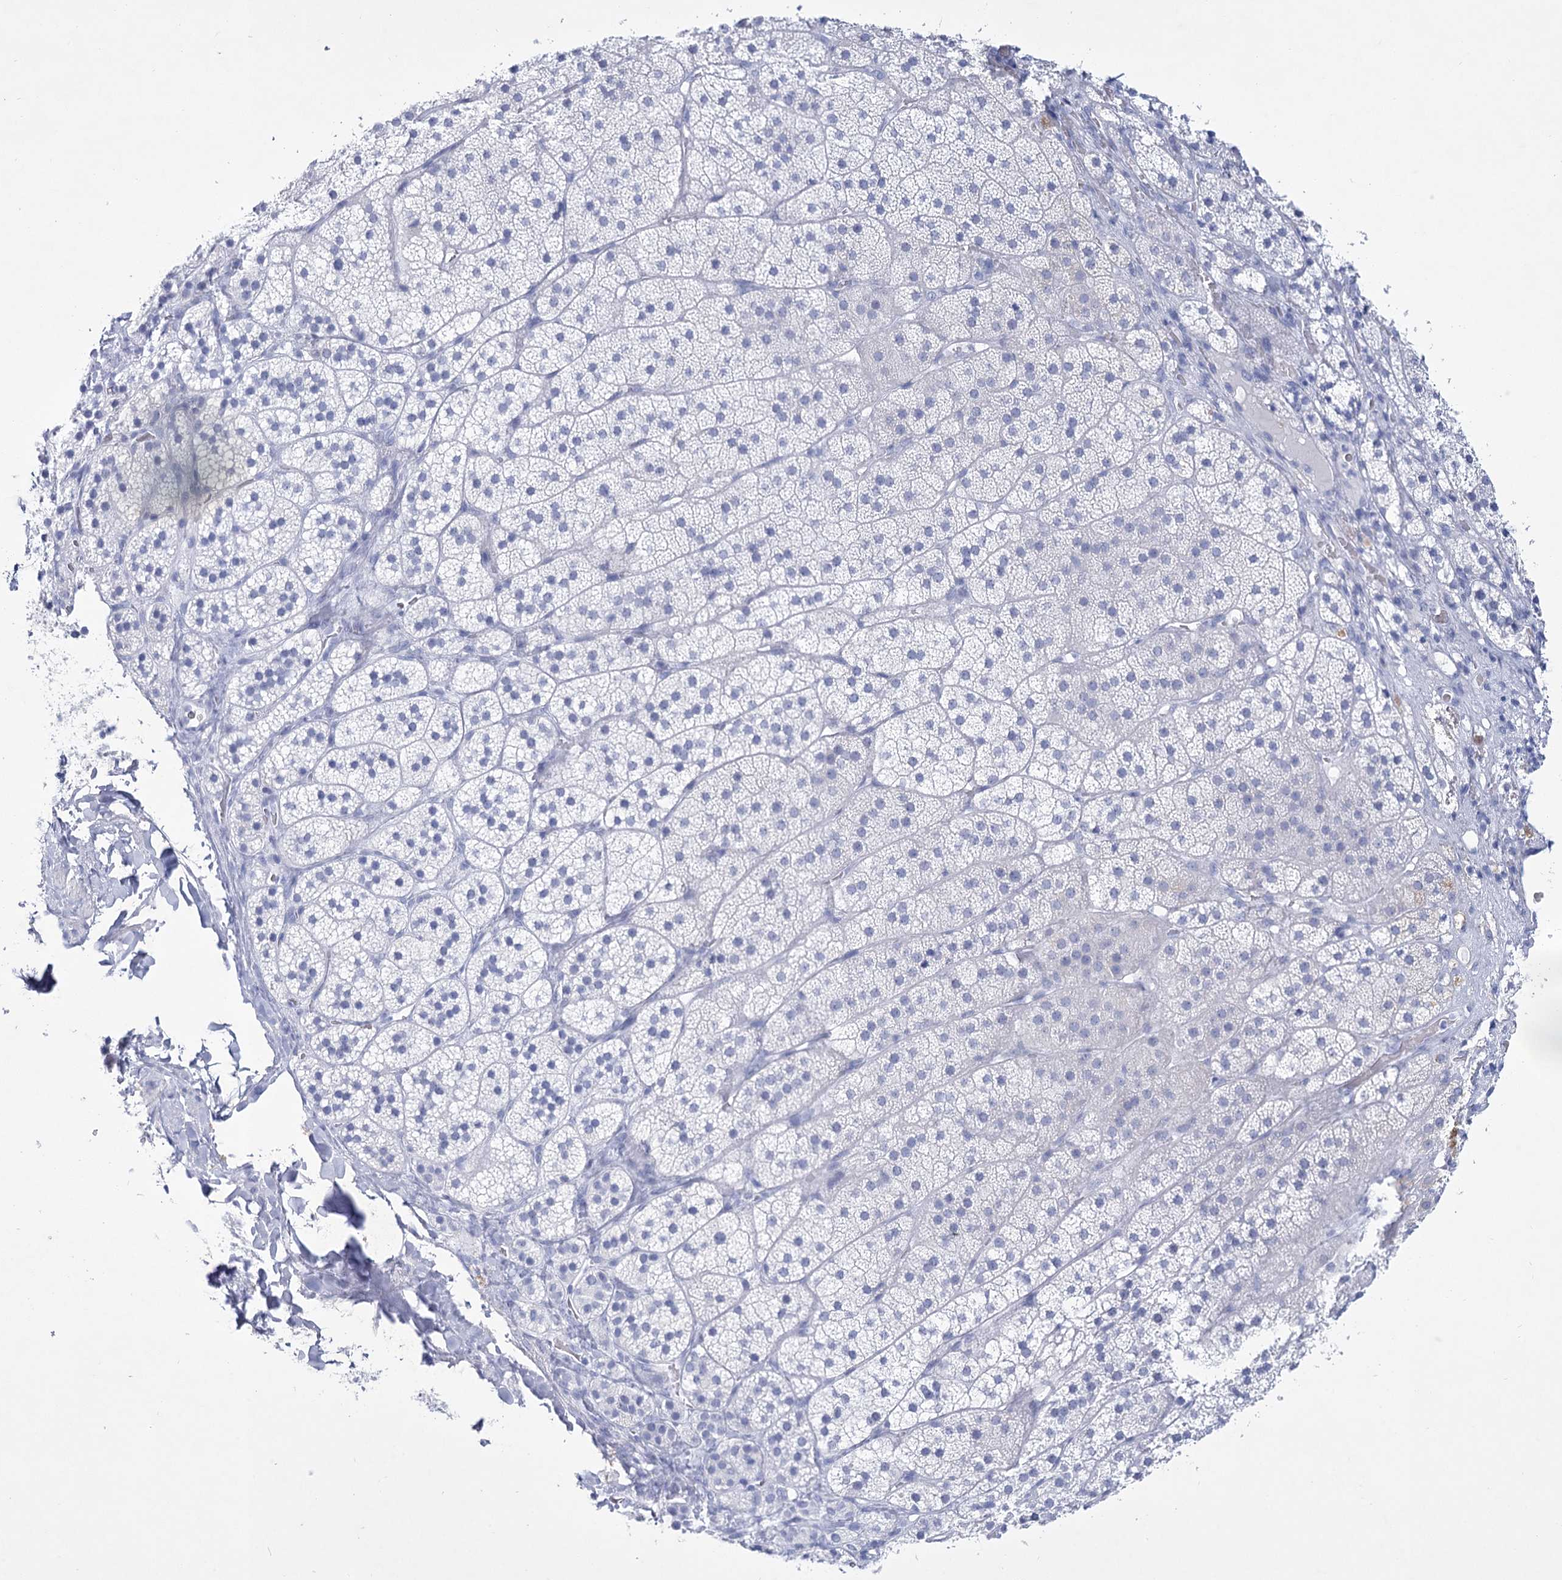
{"staining": {"intensity": "negative", "quantity": "none", "location": "none"}, "tissue": "adrenal gland", "cell_type": "Glandular cells", "image_type": "normal", "snomed": [{"axis": "morphology", "description": "Normal tissue, NOS"}, {"axis": "topography", "description": "Adrenal gland"}], "caption": "This is an immunohistochemistry (IHC) photomicrograph of unremarkable adrenal gland. There is no positivity in glandular cells.", "gene": "RNF186", "patient": {"sex": "female", "age": 44}}